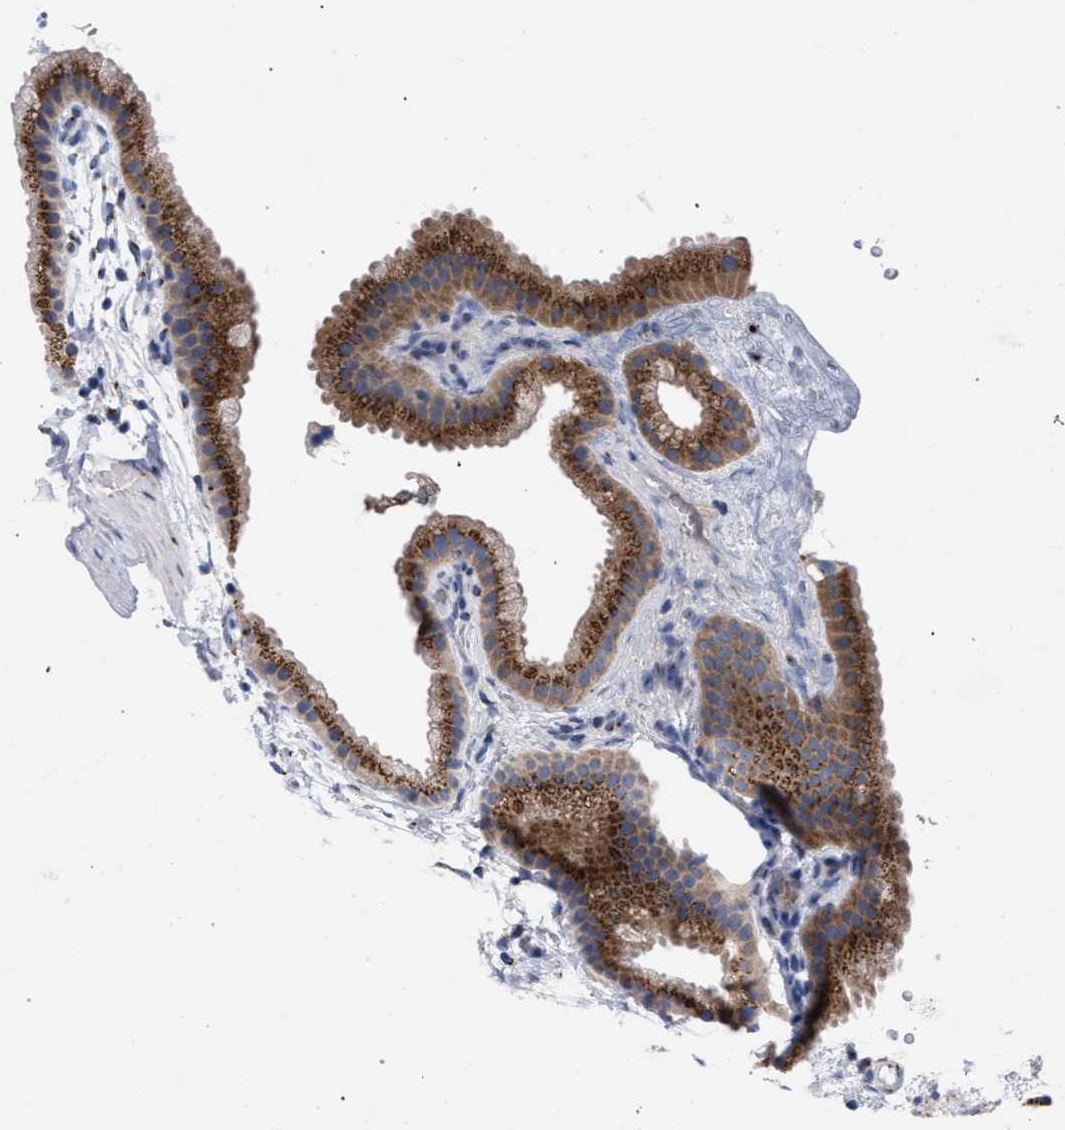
{"staining": {"intensity": "moderate", "quantity": ">75%", "location": "cytoplasmic/membranous"}, "tissue": "gallbladder", "cell_type": "Glandular cells", "image_type": "normal", "snomed": [{"axis": "morphology", "description": "Normal tissue, NOS"}, {"axis": "topography", "description": "Gallbladder"}], "caption": "Immunohistochemical staining of unremarkable human gallbladder exhibits moderate cytoplasmic/membranous protein expression in approximately >75% of glandular cells. (brown staining indicates protein expression, while blue staining denotes nuclei).", "gene": "GOLGA2", "patient": {"sex": "female", "age": 64}}